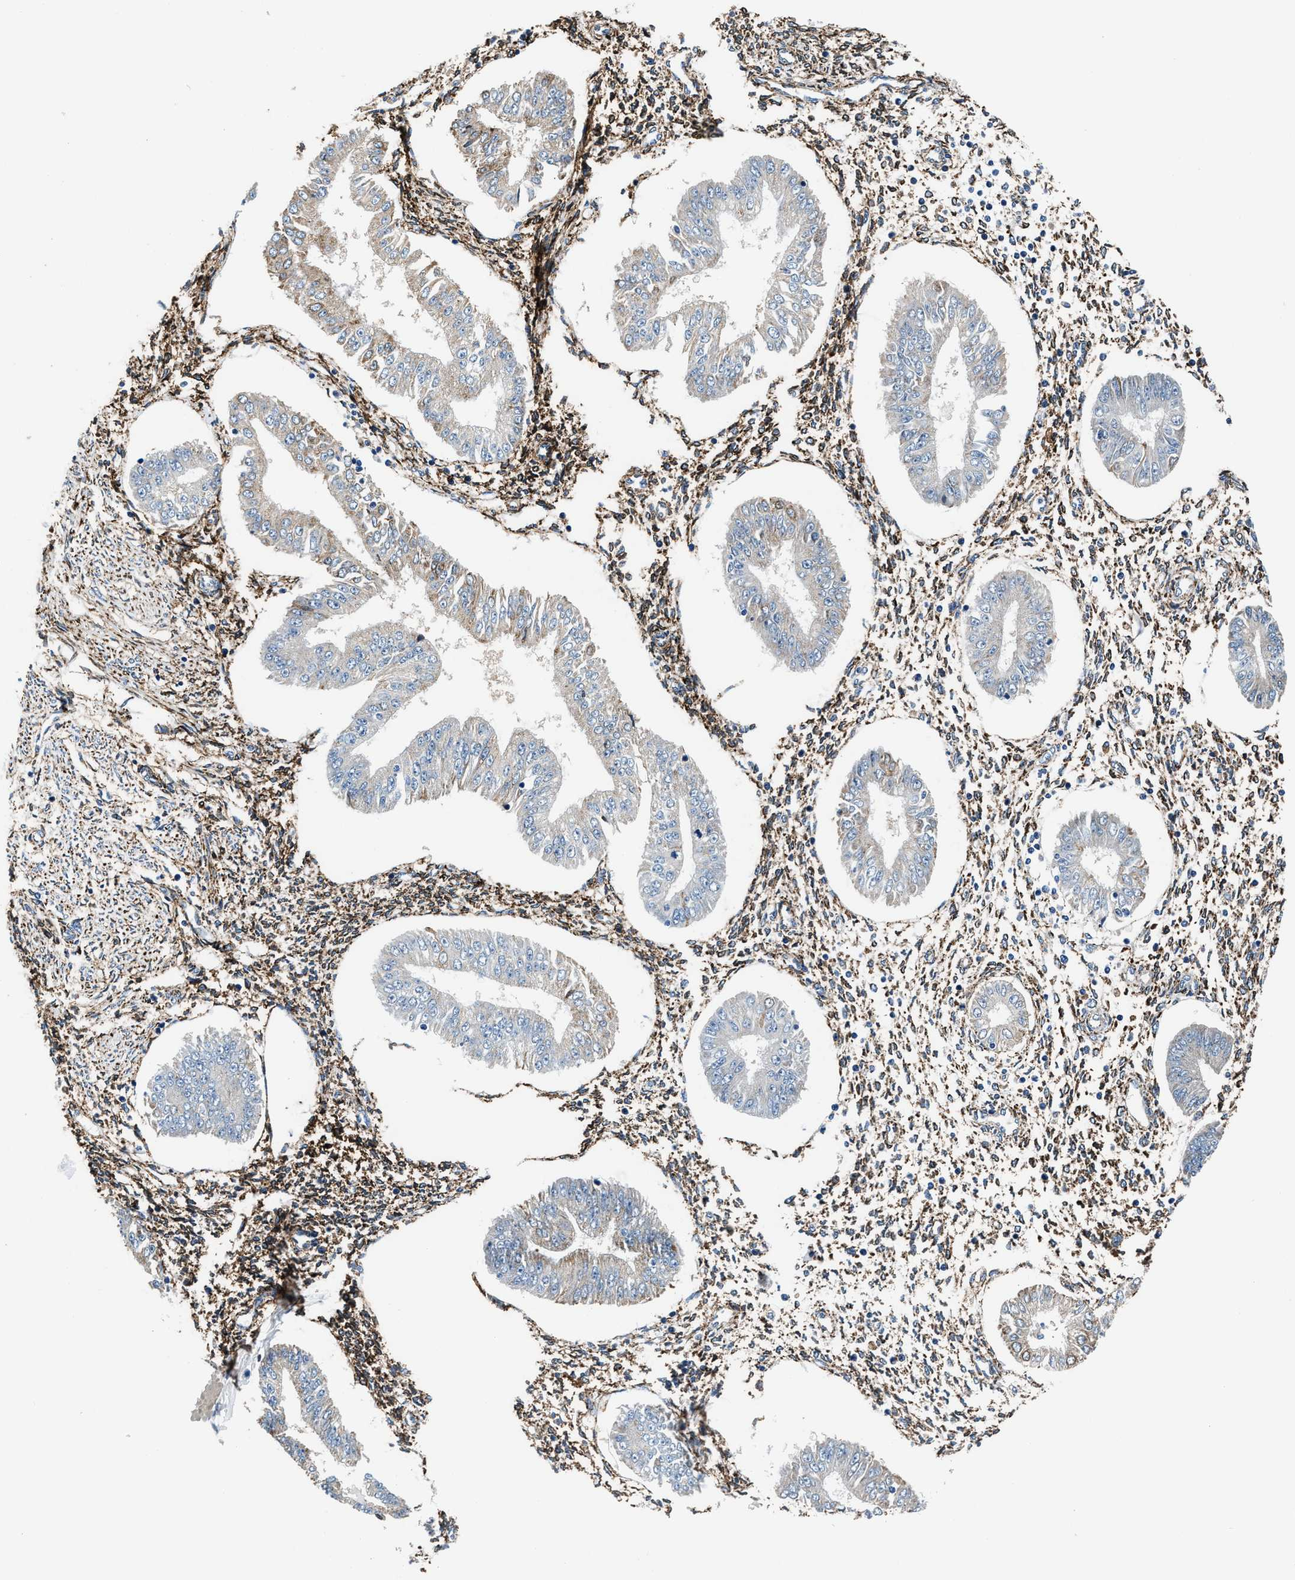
{"staining": {"intensity": "moderate", "quantity": "<25%", "location": "cytoplasmic/membranous"}, "tissue": "endometrium", "cell_type": "Cells in endometrial stroma", "image_type": "normal", "snomed": [{"axis": "morphology", "description": "Normal tissue, NOS"}, {"axis": "topography", "description": "Endometrium"}], "caption": "Immunohistochemistry (IHC) staining of benign endometrium, which demonstrates low levels of moderate cytoplasmic/membranous positivity in approximately <25% of cells in endometrial stroma indicating moderate cytoplasmic/membranous protein staining. The staining was performed using DAB (3,3'-diaminobenzidine) (brown) for protein detection and nuclei were counterstained in hematoxylin (blue).", "gene": "SLFN11", "patient": {"sex": "female", "age": 50}}